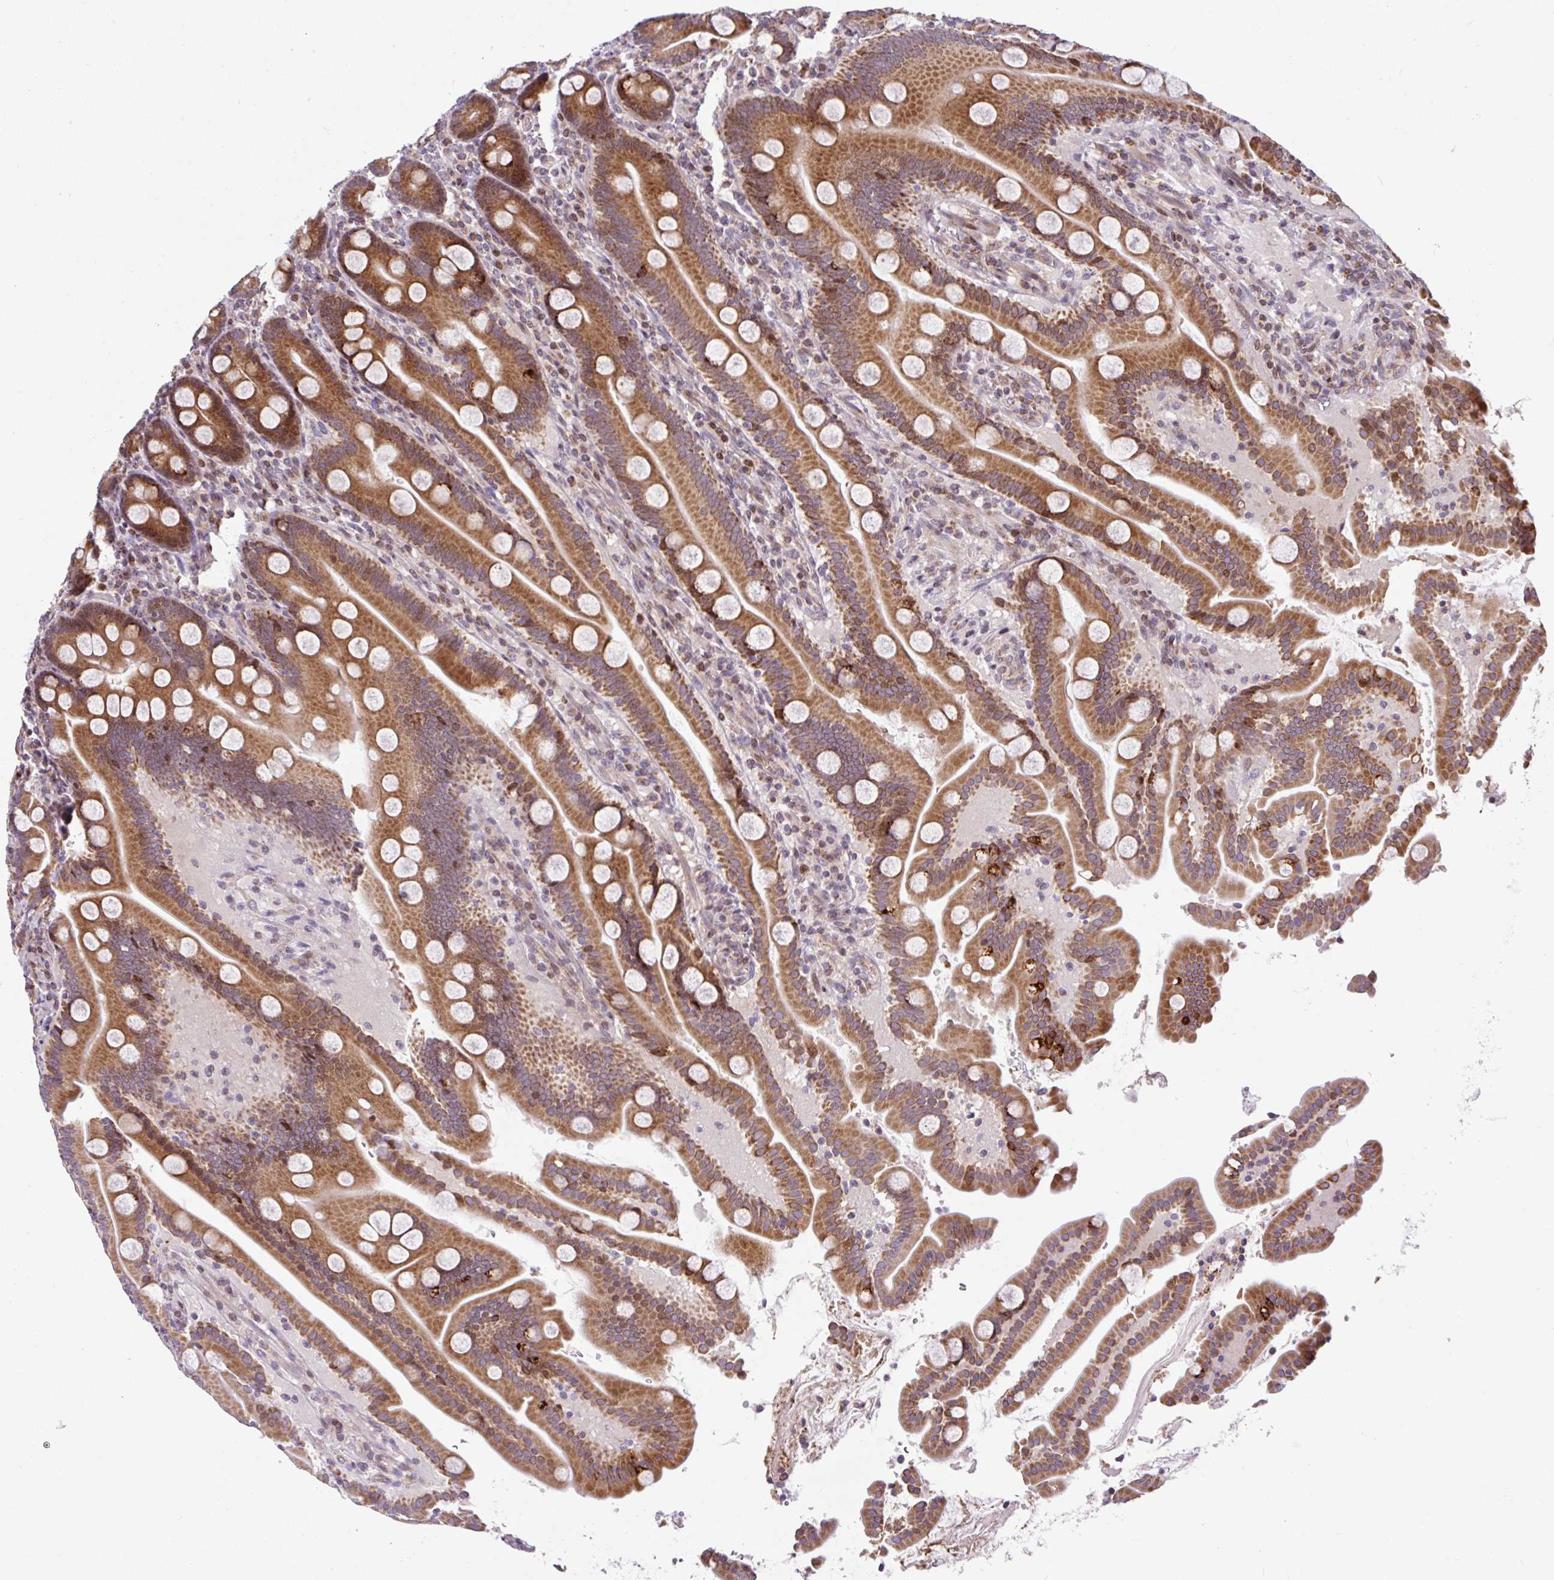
{"staining": {"intensity": "moderate", "quantity": ">75%", "location": "cytoplasmic/membranous"}, "tissue": "duodenum", "cell_type": "Glandular cells", "image_type": "normal", "snomed": [{"axis": "morphology", "description": "Normal tissue, NOS"}, {"axis": "topography", "description": "Duodenum"}], "caption": "Immunohistochemistry of unremarkable duodenum demonstrates medium levels of moderate cytoplasmic/membranous expression in about >75% of glandular cells. The staining was performed using DAB (3,3'-diaminobenzidine) to visualize the protein expression in brown, while the nuclei were stained in blue with hematoxylin (Magnification: 20x).", "gene": "FIGNL1", "patient": {"sex": "male", "age": 55}}